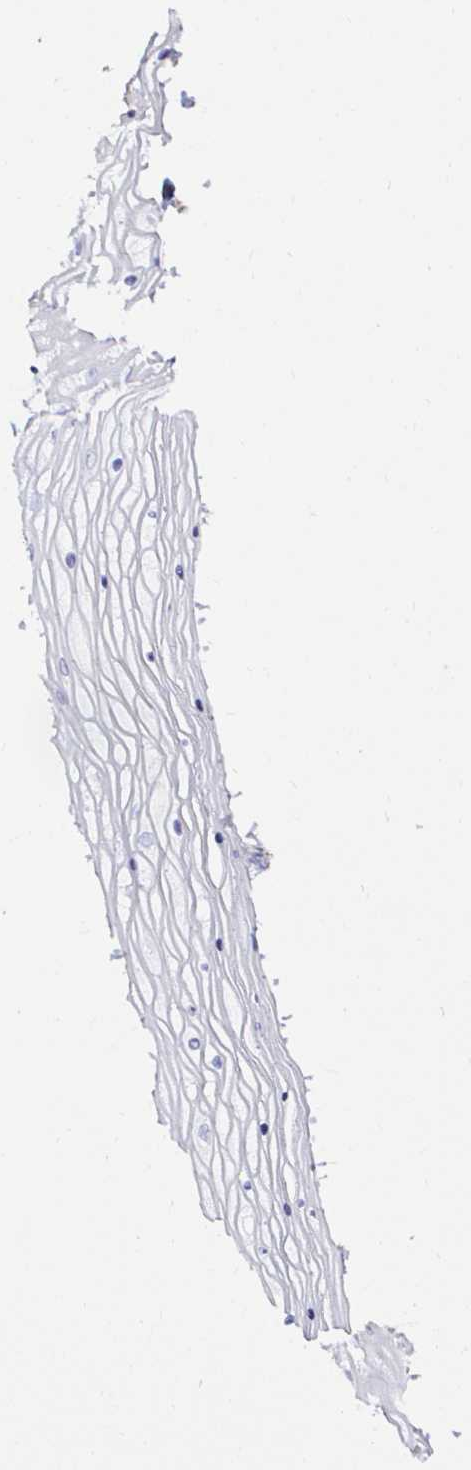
{"staining": {"intensity": "negative", "quantity": "none", "location": "none"}, "tissue": "vagina", "cell_type": "Squamous epithelial cells", "image_type": "normal", "snomed": [{"axis": "morphology", "description": "Normal tissue, NOS"}, {"axis": "topography", "description": "Vagina"}], "caption": "Immunohistochemistry (IHC) photomicrograph of benign vagina: human vagina stained with DAB exhibits no significant protein staining in squamous epithelial cells.", "gene": "GALNS", "patient": {"sex": "female", "age": 45}}